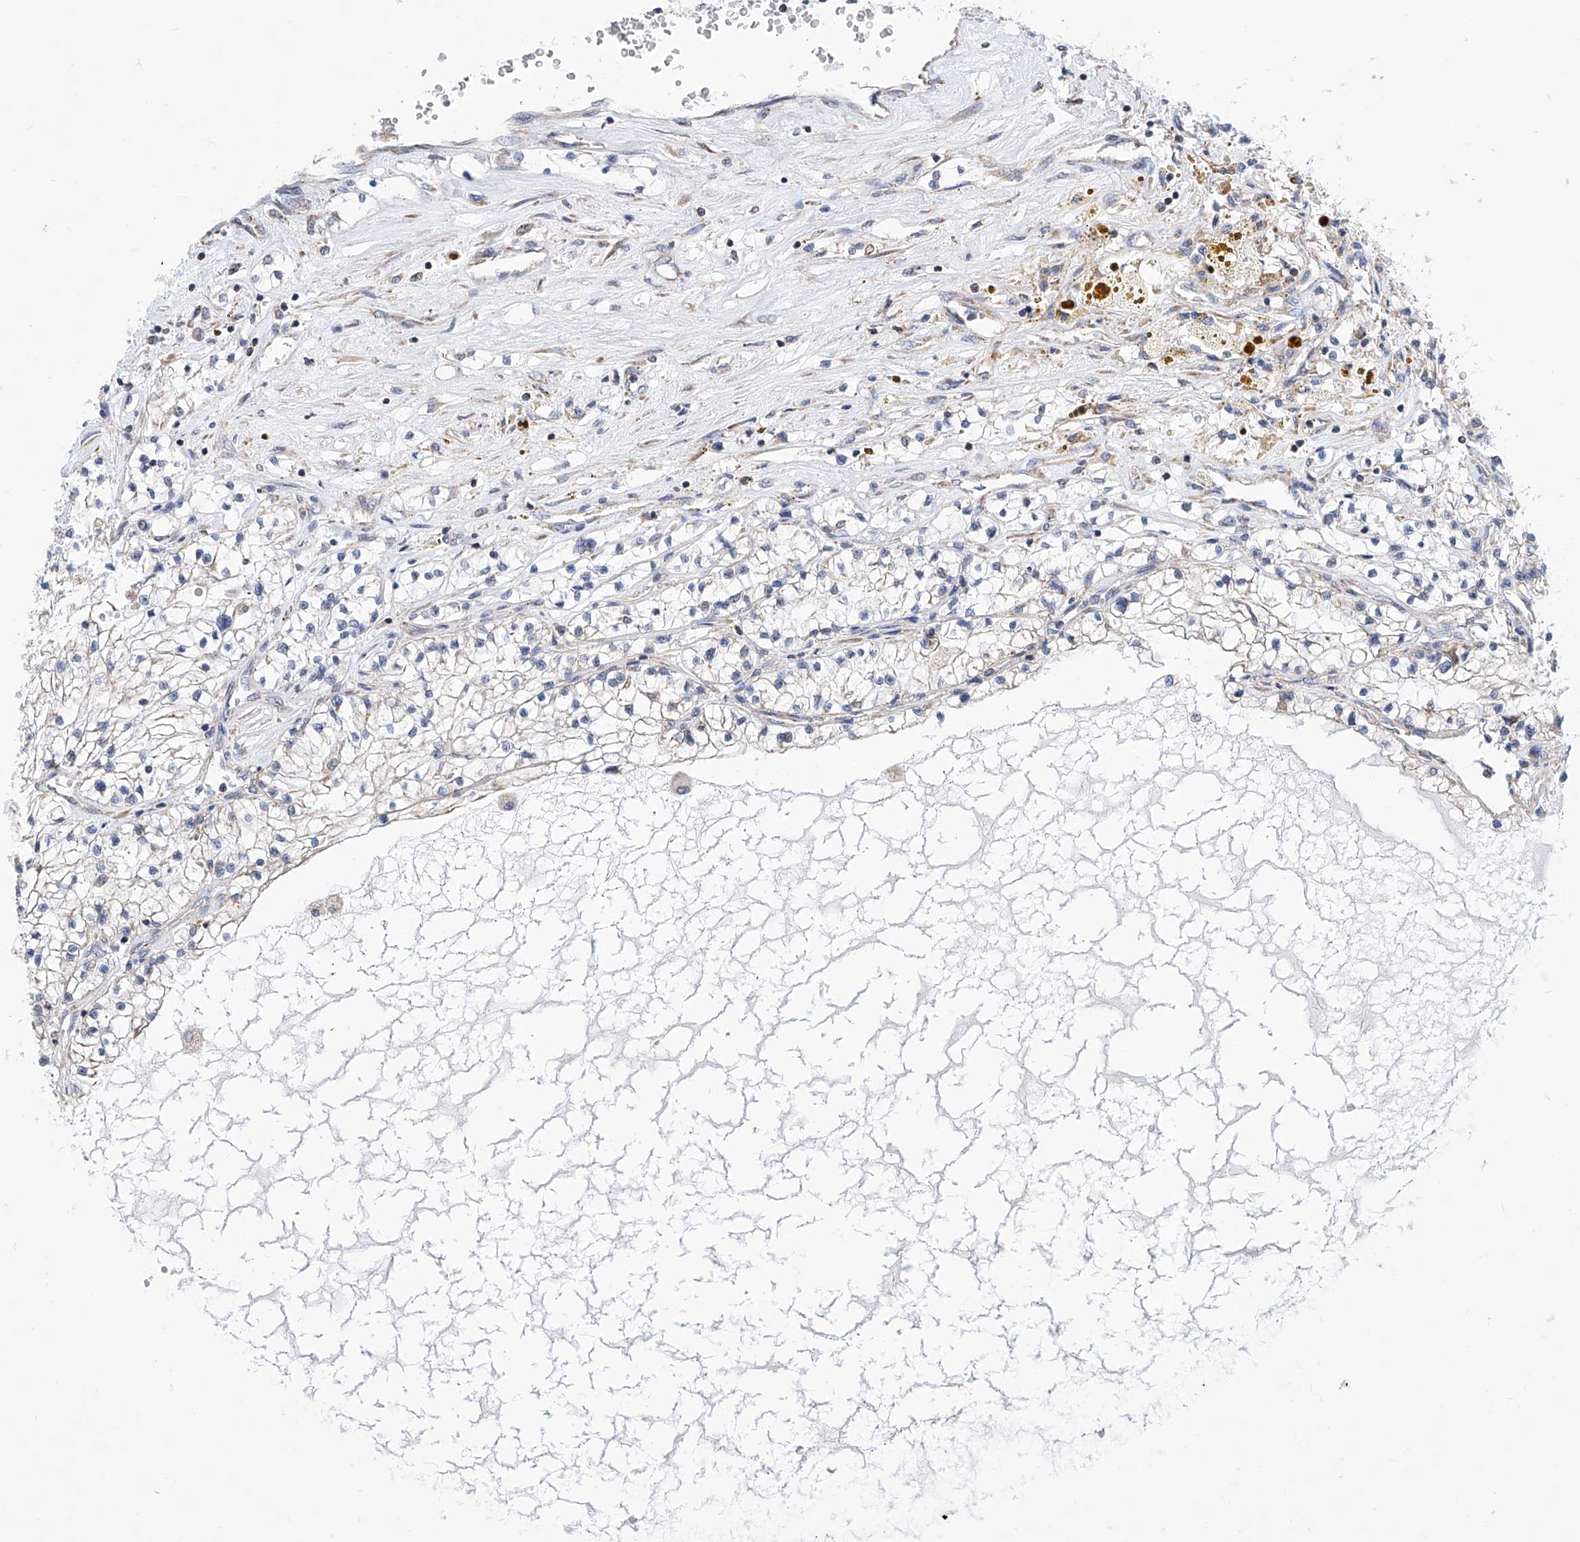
{"staining": {"intensity": "negative", "quantity": "none", "location": "none"}, "tissue": "renal cancer", "cell_type": "Tumor cells", "image_type": "cancer", "snomed": [{"axis": "morphology", "description": "Normal tissue, NOS"}, {"axis": "morphology", "description": "Adenocarcinoma, NOS"}, {"axis": "topography", "description": "Kidney"}], "caption": "A high-resolution histopathology image shows immunohistochemistry (IHC) staining of renal adenocarcinoma, which demonstrates no significant staining in tumor cells. (DAB immunohistochemistry (IHC) visualized using brightfield microscopy, high magnification).", "gene": "MAD2L1", "patient": {"sex": "male", "age": 68}}